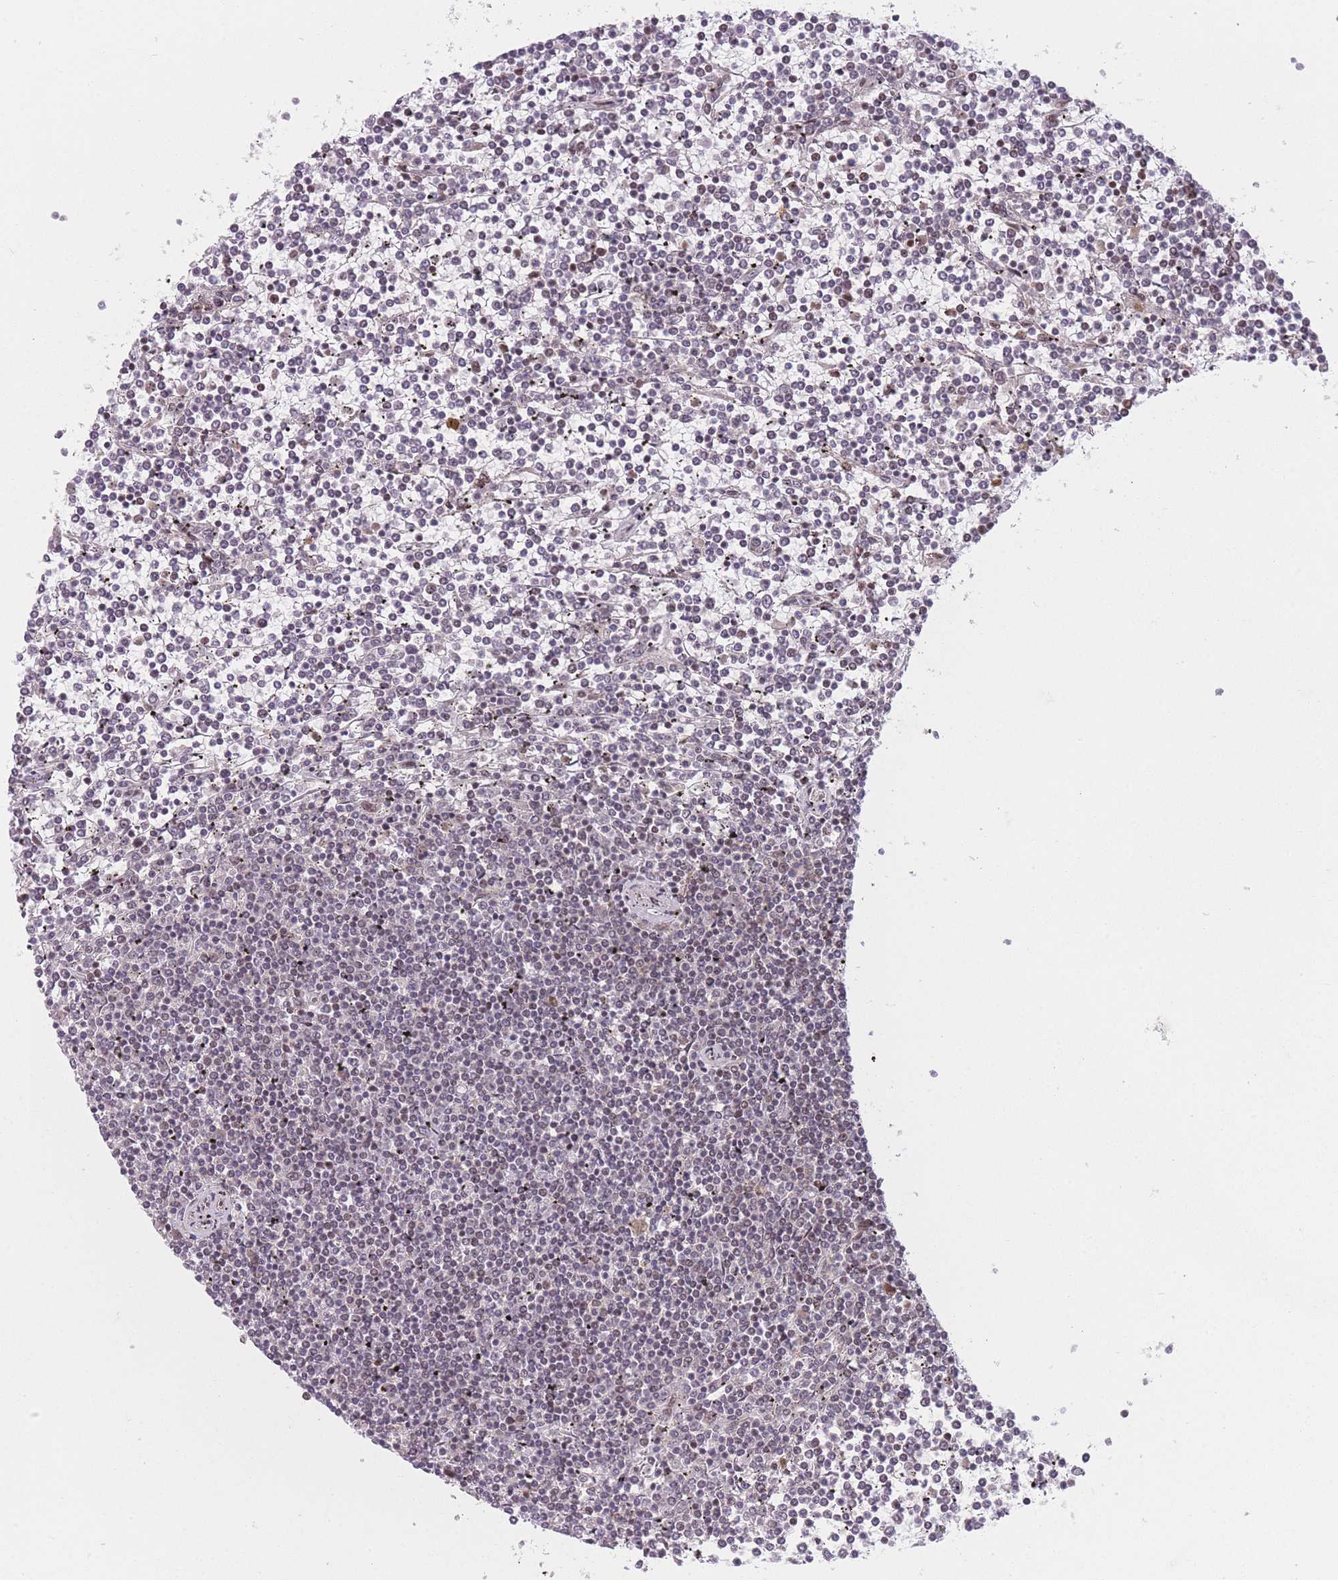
{"staining": {"intensity": "weak", "quantity": "<25%", "location": "nuclear"}, "tissue": "lymphoma", "cell_type": "Tumor cells", "image_type": "cancer", "snomed": [{"axis": "morphology", "description": "Malignant lymphoma, non-Hodgkin's type, Low grade"}, {"axis": "topography", "description": "Spleen"}], "caption": "IHC image of human malignant lymphoma, non-Hodgkin's type (low-grade) stained for a protein (brown), which exhibits no expression in tumor cells.", "gene": "SUPT6H", "patient": {"sex": "female", "age": 19}}